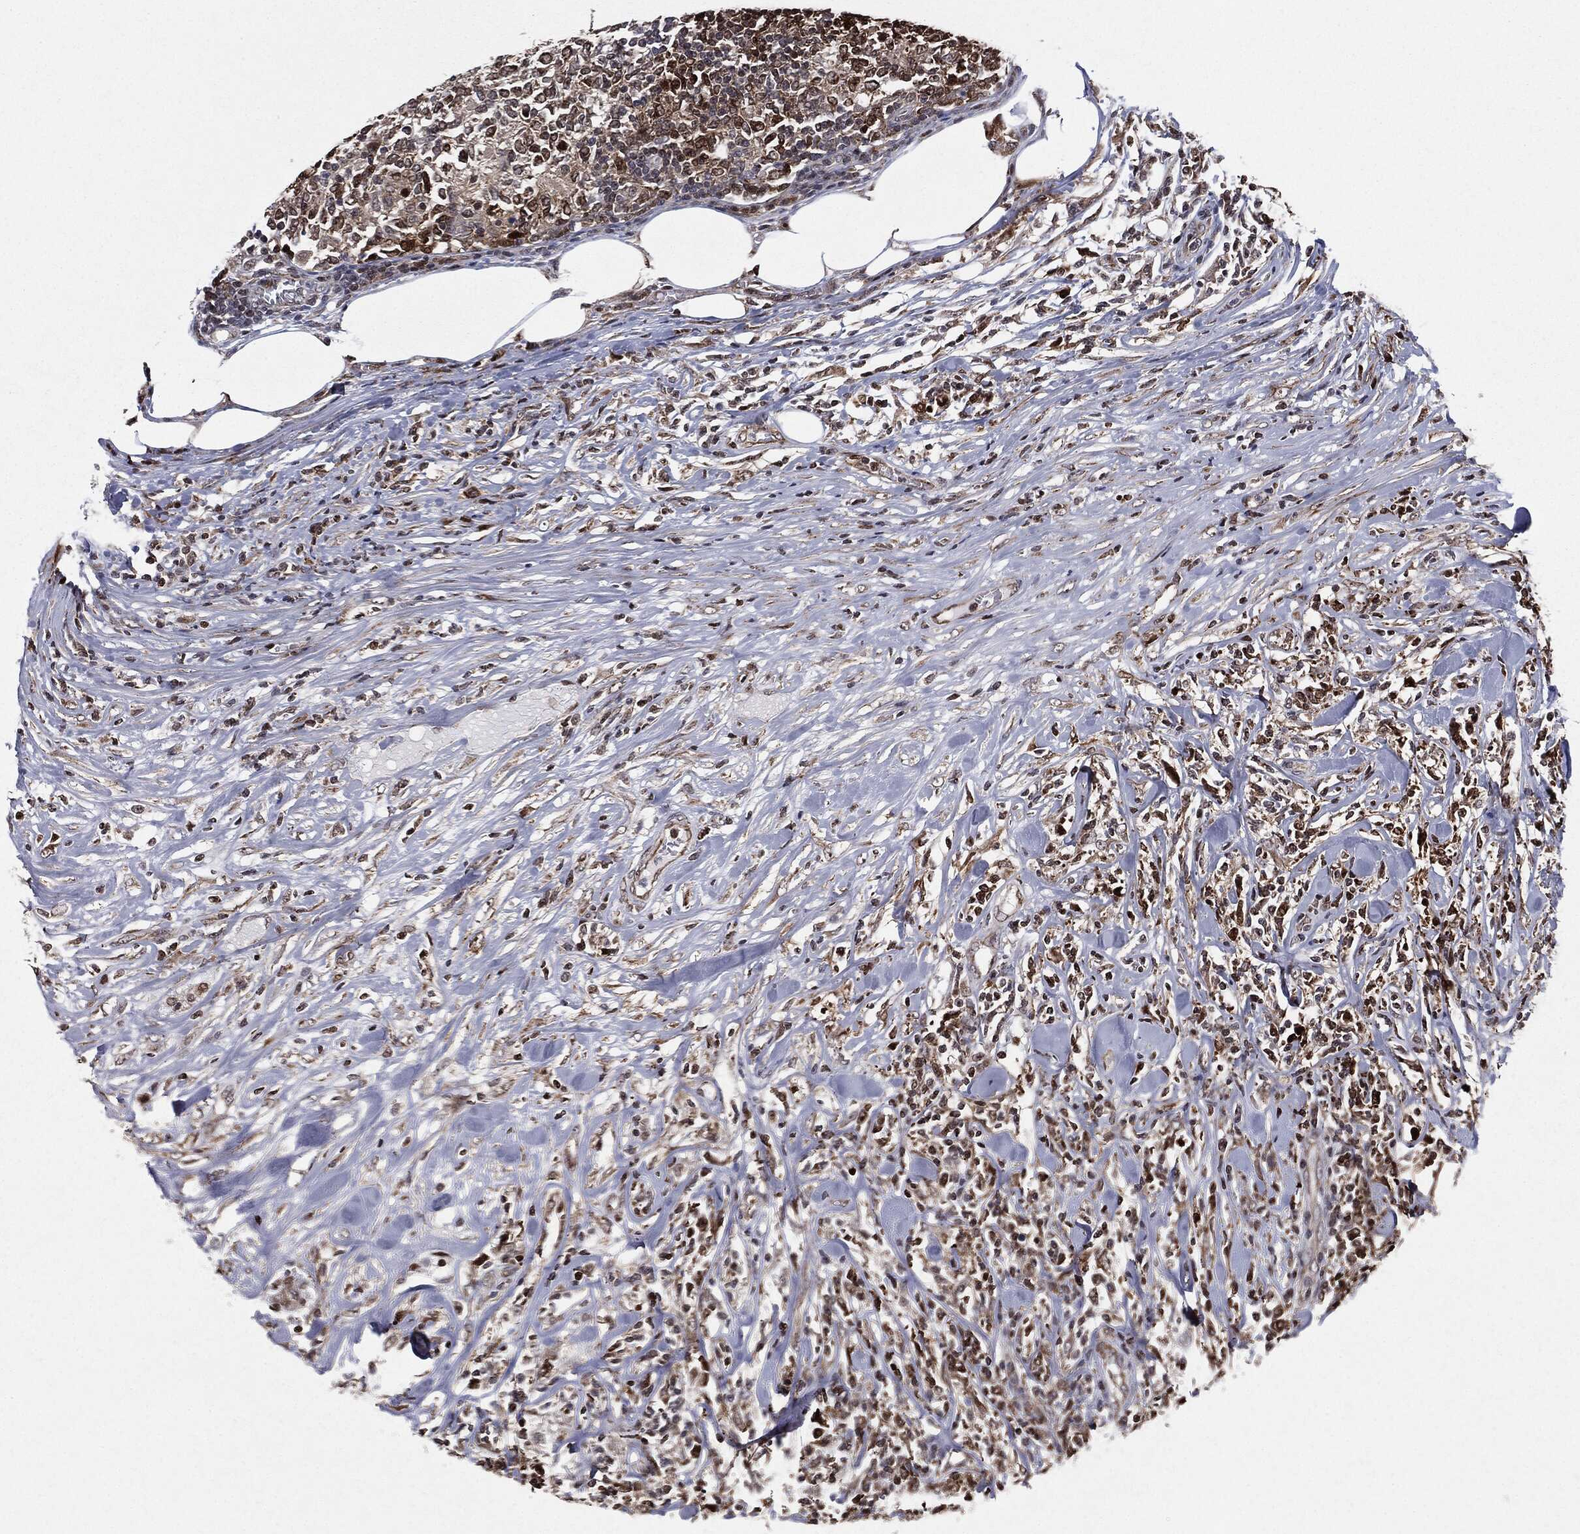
{"staining": {"intensity": "strong", "quantity": ">75%", "location": "nuclear"}, "tissue": "lymphoma", "cell_type": "Tumor cells", "image_type": "cancer", "snomed": [{"axis": "morphology", "description": "Malignant lymphoma, non-Hodgkin's type, High grade"}, {"axis": "topography", "description": "Lymph node"}], "caption": "Strong nuclear protein expression is identified in approximately >75% of tumor cells in high-grade malignant lymphoma, non-Hodgkin's type.", "gene": "CHCHD2", "patient": {"sex": "female", "age": 84}}